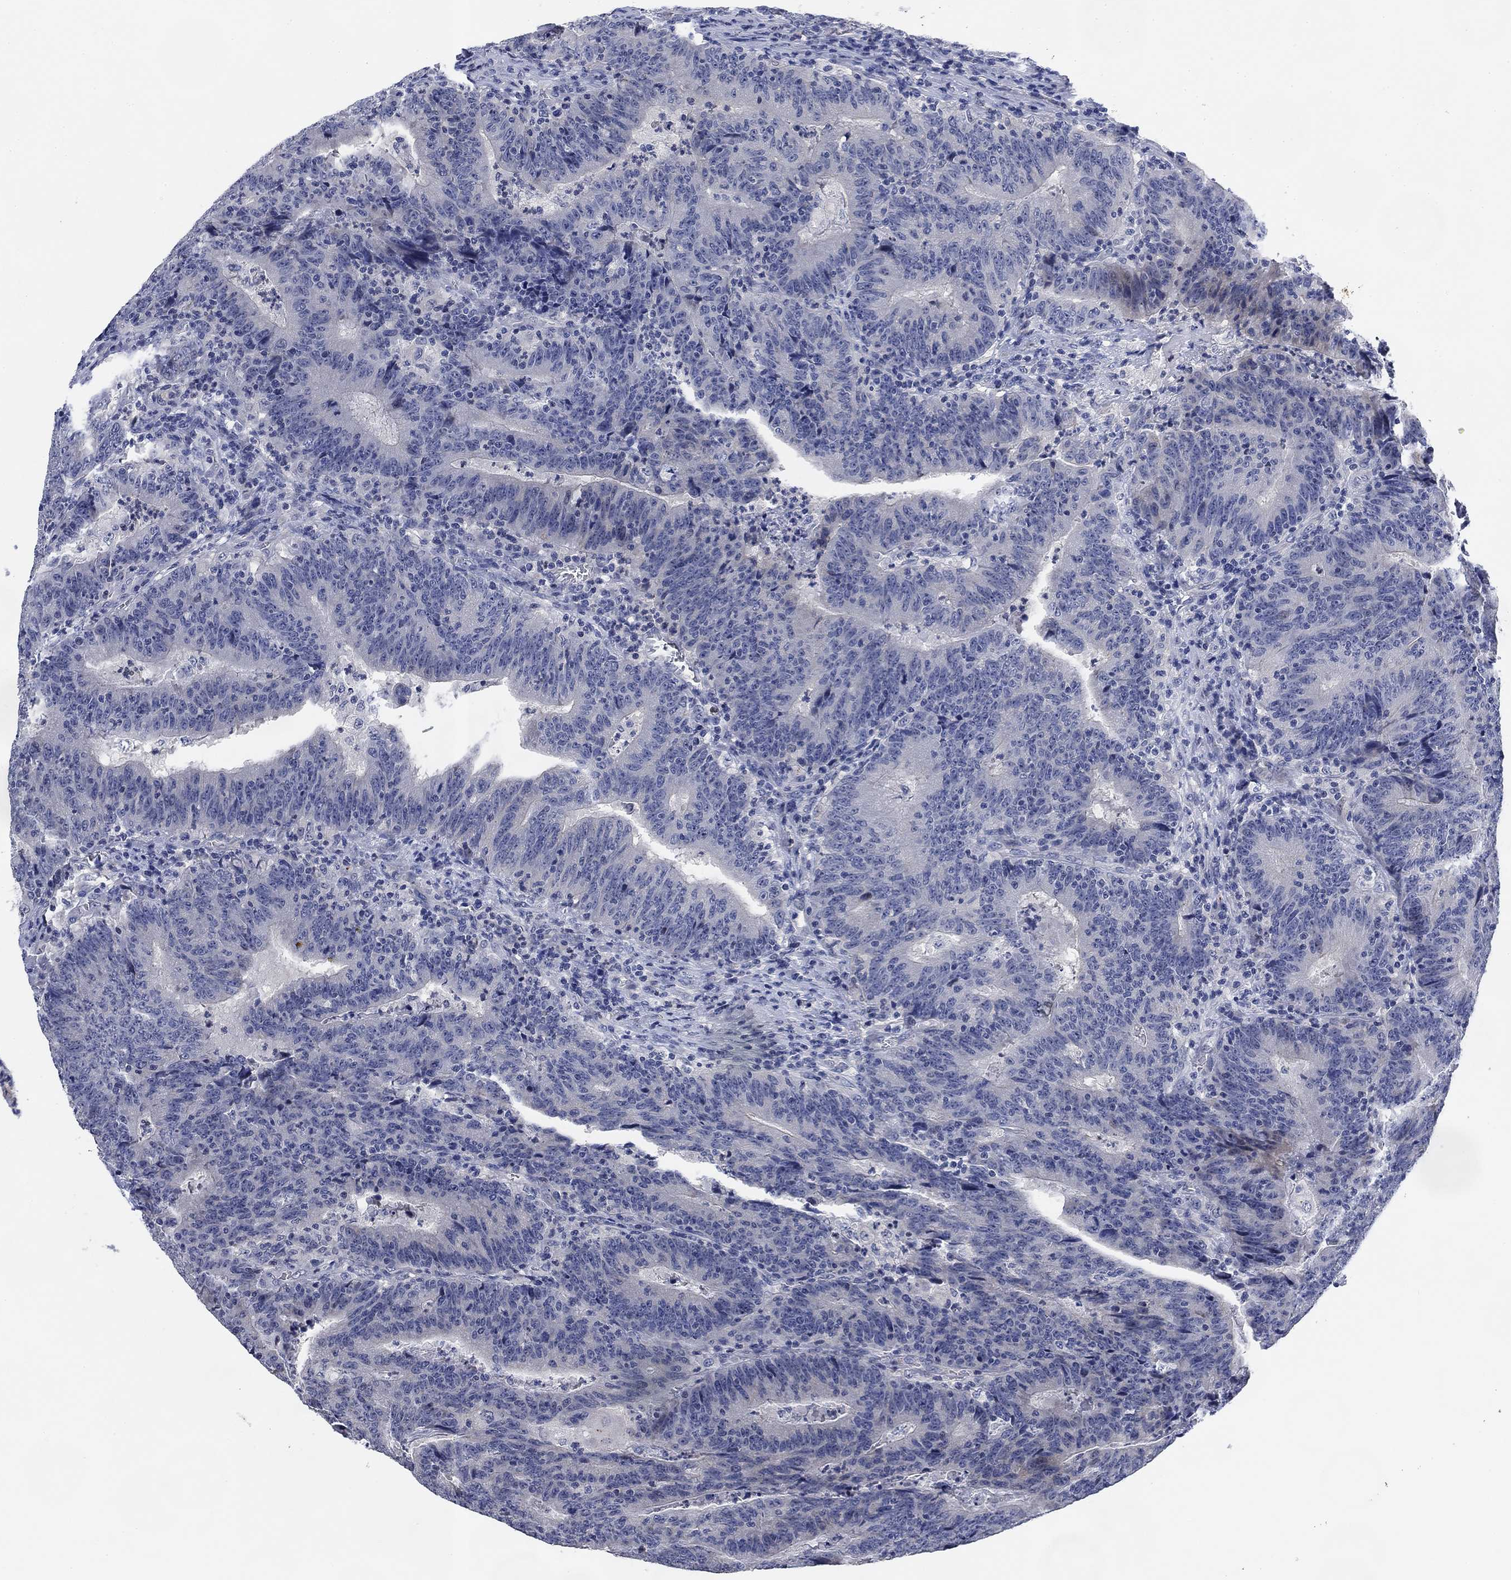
{"staining": {"intensity": "negative", "quantity": "none", "location": "none"}, "tissue": "colorectal cancer", "cell_type": "Tumor cells", "image_type": "cancer", "snomed": [{"axis": "morphology", "description": "Adenocarcinoma, NOS"}, {"axis": "topography", "description": "Colon"}], "caption": "IHC histopathology image of neoplastic tissue: colorectal adenocarcinoma stained with DAB (3,3'-diaminobenzidine) demonstrates no significant protein staining in tumor cells. (Immunohistochemistry, brightfield microscopy, high magnification).", "gene": "DAZL", "patient": {"sex": "female", "age": 75}}